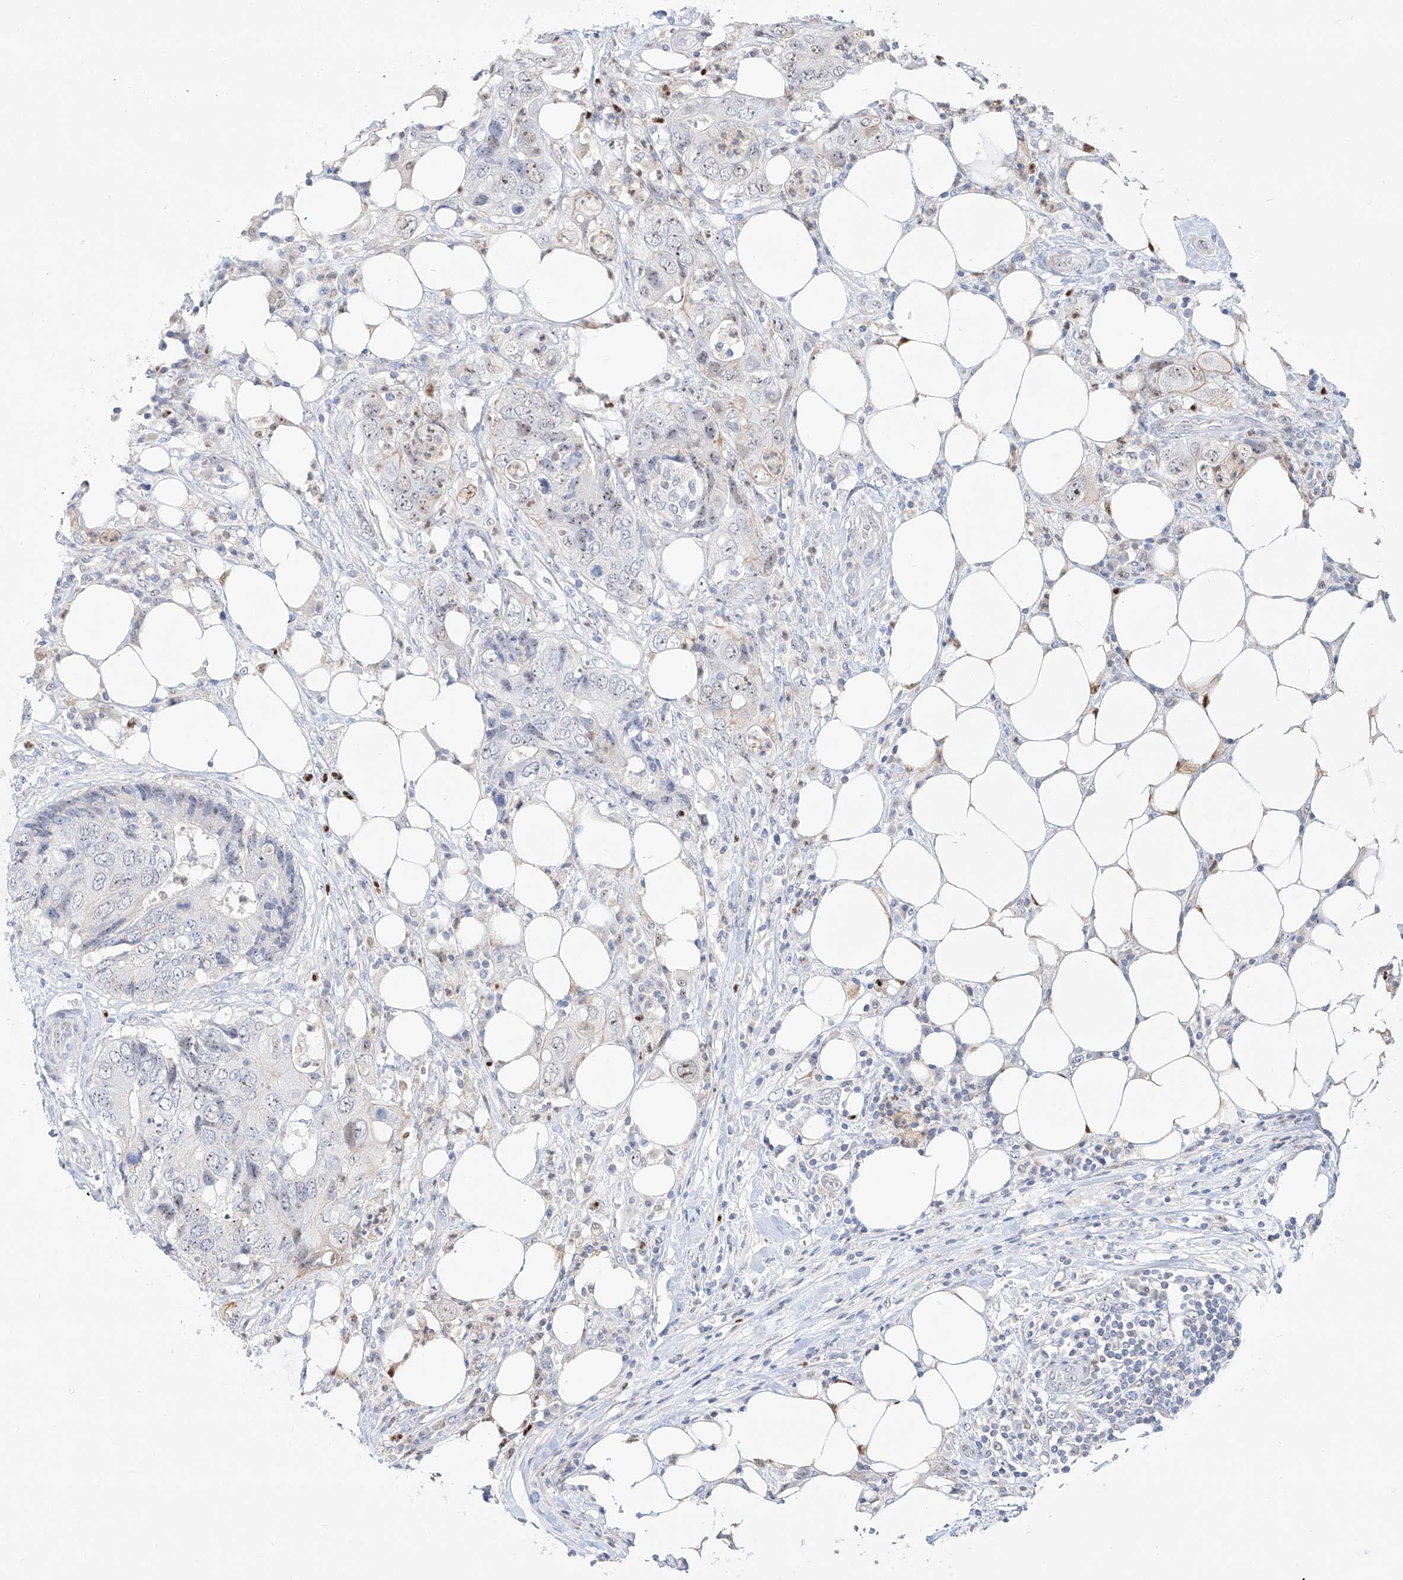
{"staining": {"intensity": "negative", "quantity": "none", "location": "none"}, "tissue": "colorectal cancer", "cell_type": "Tumor cells", "image_type": "cancer", "snomed": [{"axis": "morphology", "description": "Adenocarcinoma, NOS"}, {"axis": "topography", "description": "Colon"}], "caption": "This is a micrograph of immunohistochemistry staining of colorectal adenocarcinoma, which shows no staining in tumor cells.", "gene": "SNU13", "patient": {"sex": "male", "age": 71}}